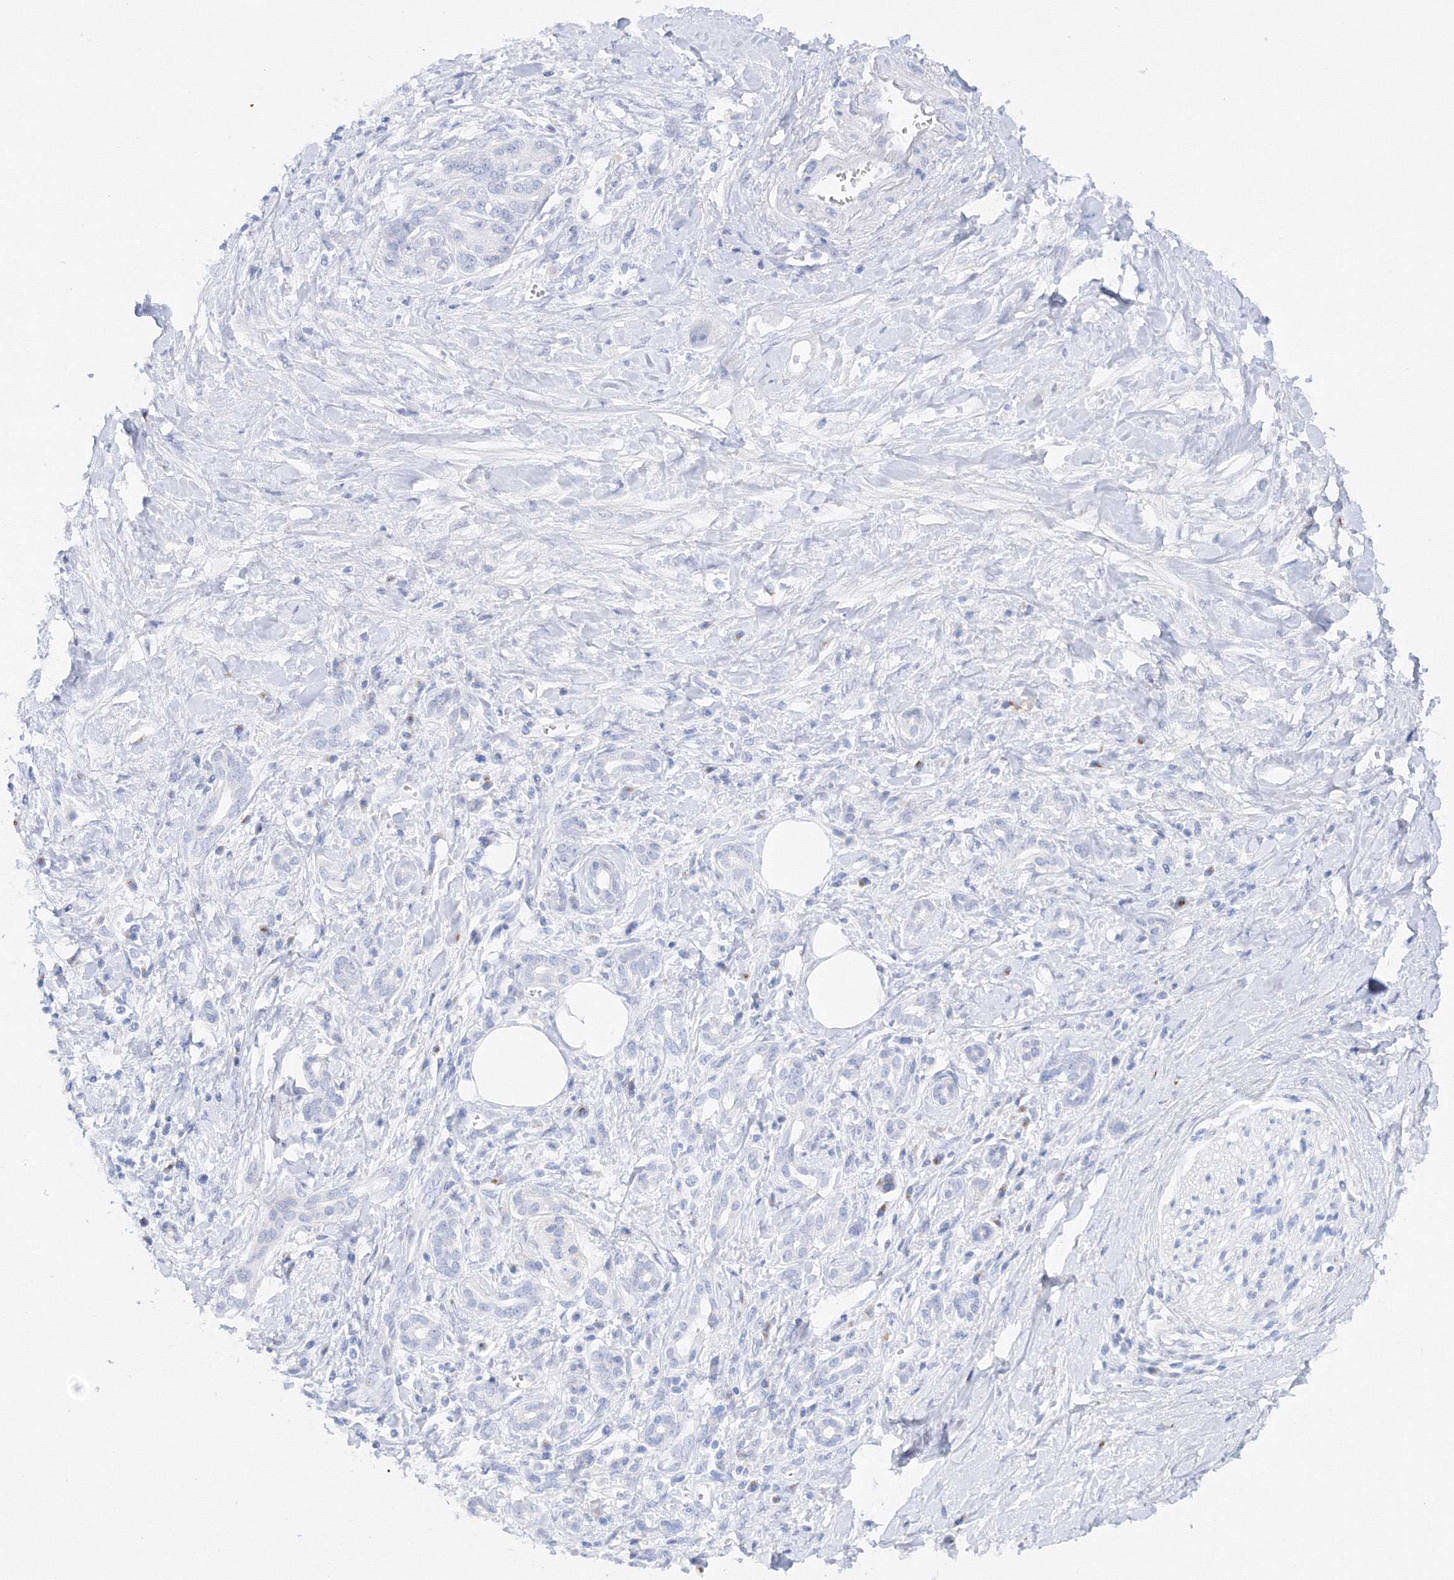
{"staining": {"intensity": "negative", "quantity": "none", "location": "none"}, "tissue": "pancreatic cancer", "cell_type": "Tumor cells", "image_type": "cancer", "snomed": [{"axis": "morphology", "description": "Adenocarcinoma, NOS"}, {"axis": "topography", "description": "Pancreas"}], "caption": "Tumor cells show no significant staining in pancreatic cancer.", "gene": "TAMM41", "patient": {"sex": "female", "age": 56}}